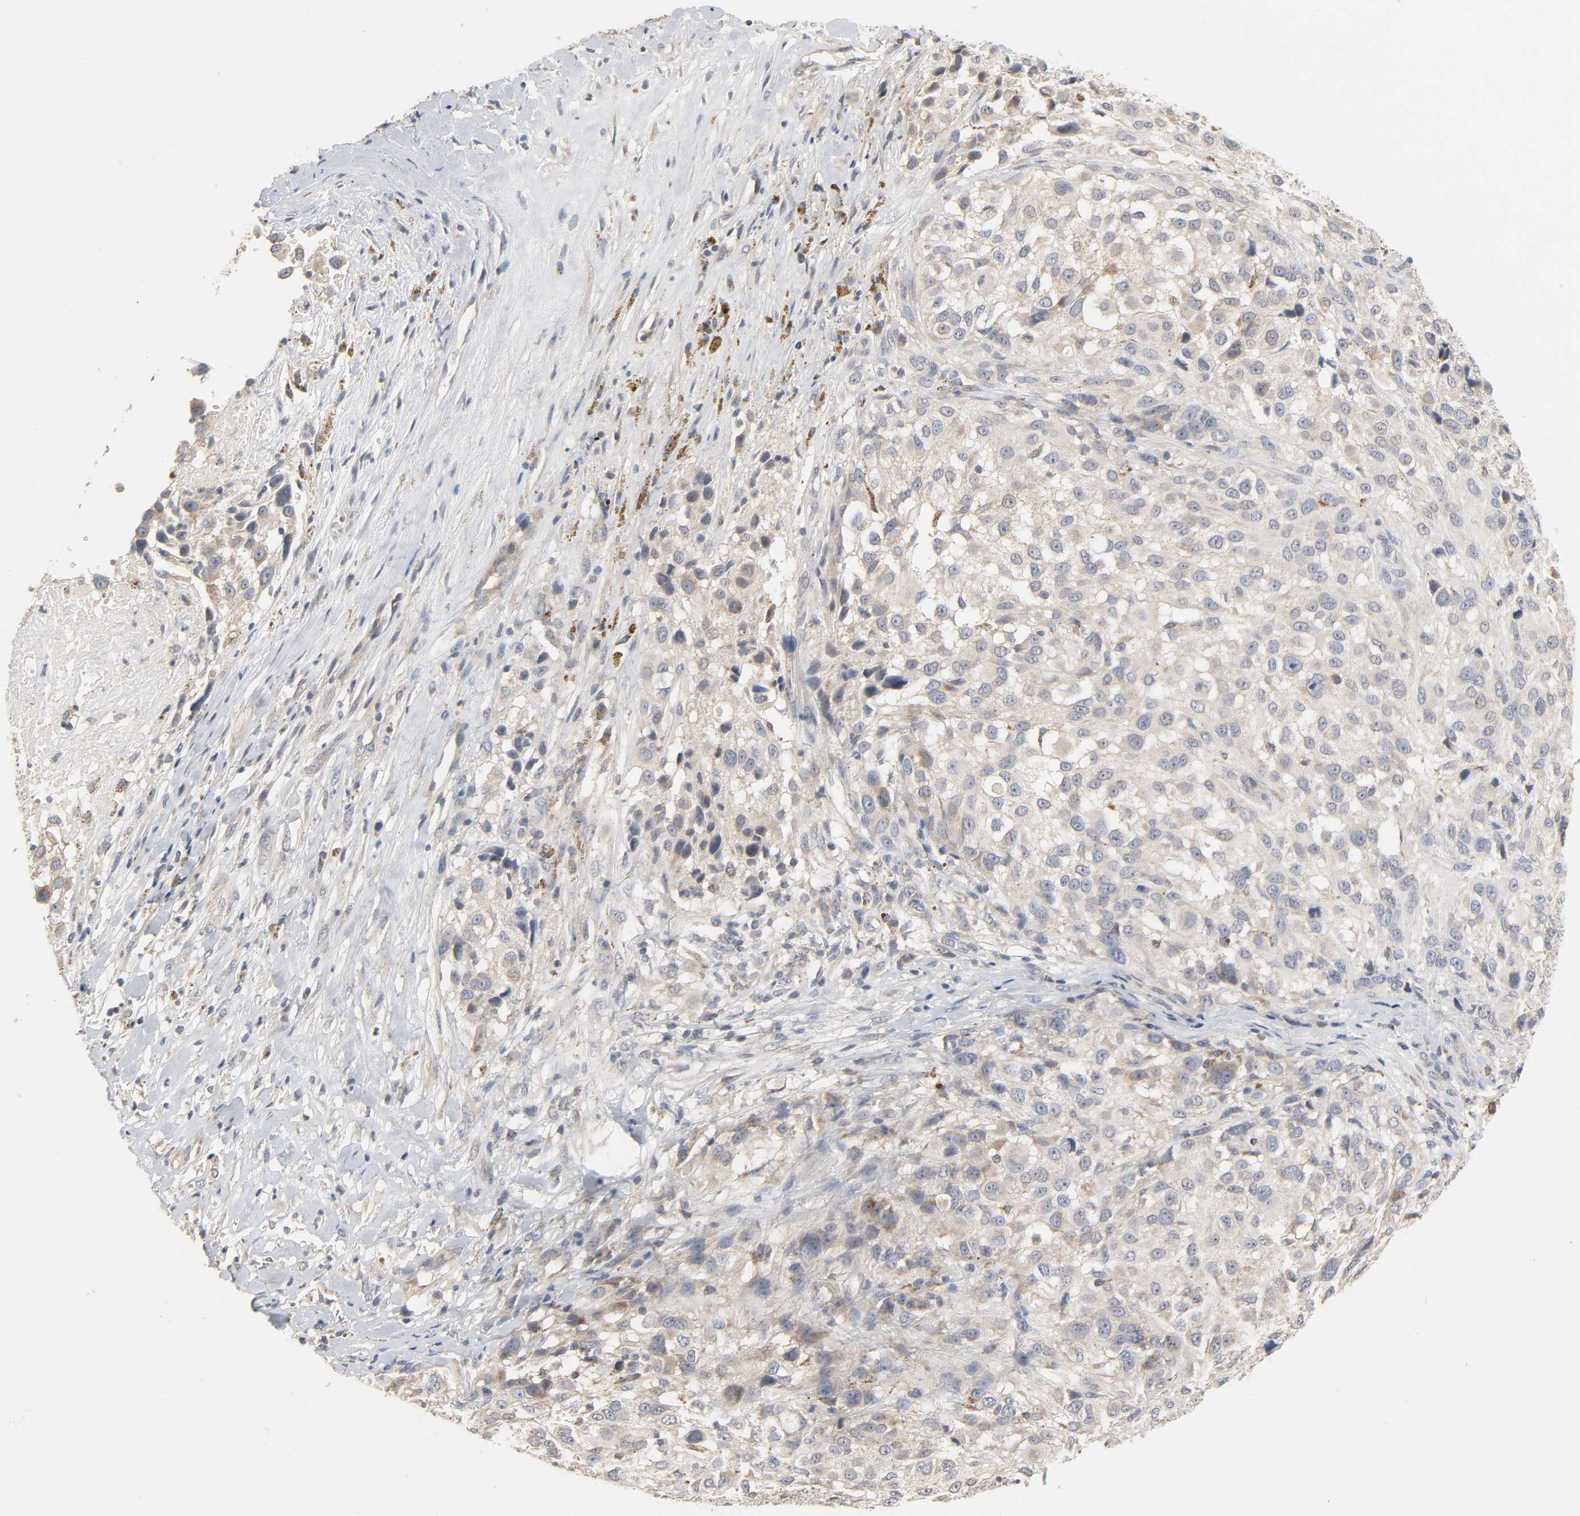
{"staining": {"intensity": "weak", "quantity": "25%-75%", "location": "cytoplasmic/membranous"}, "tissue": "melanoma", "cell_type": "Tumor cells", "image_type": "cancer", "snomed": [{"axis": "morphology", "description": "Necrosis, NOS"}, {"axis": "morphology", "description": "Malignant melanoma, NOS"}, {"axis": "topography", "description": "Skin"}], "caption": "This histopathology image exhibits melanoma stained with IHC to label a protein in brown. The cytoplasmic/membranous of tumor cells show weak positivity for the protein. Nuclei are counter-stained blue.", "gene": "CLEC4E", "patient": {"sex": "female", "age": 87}}